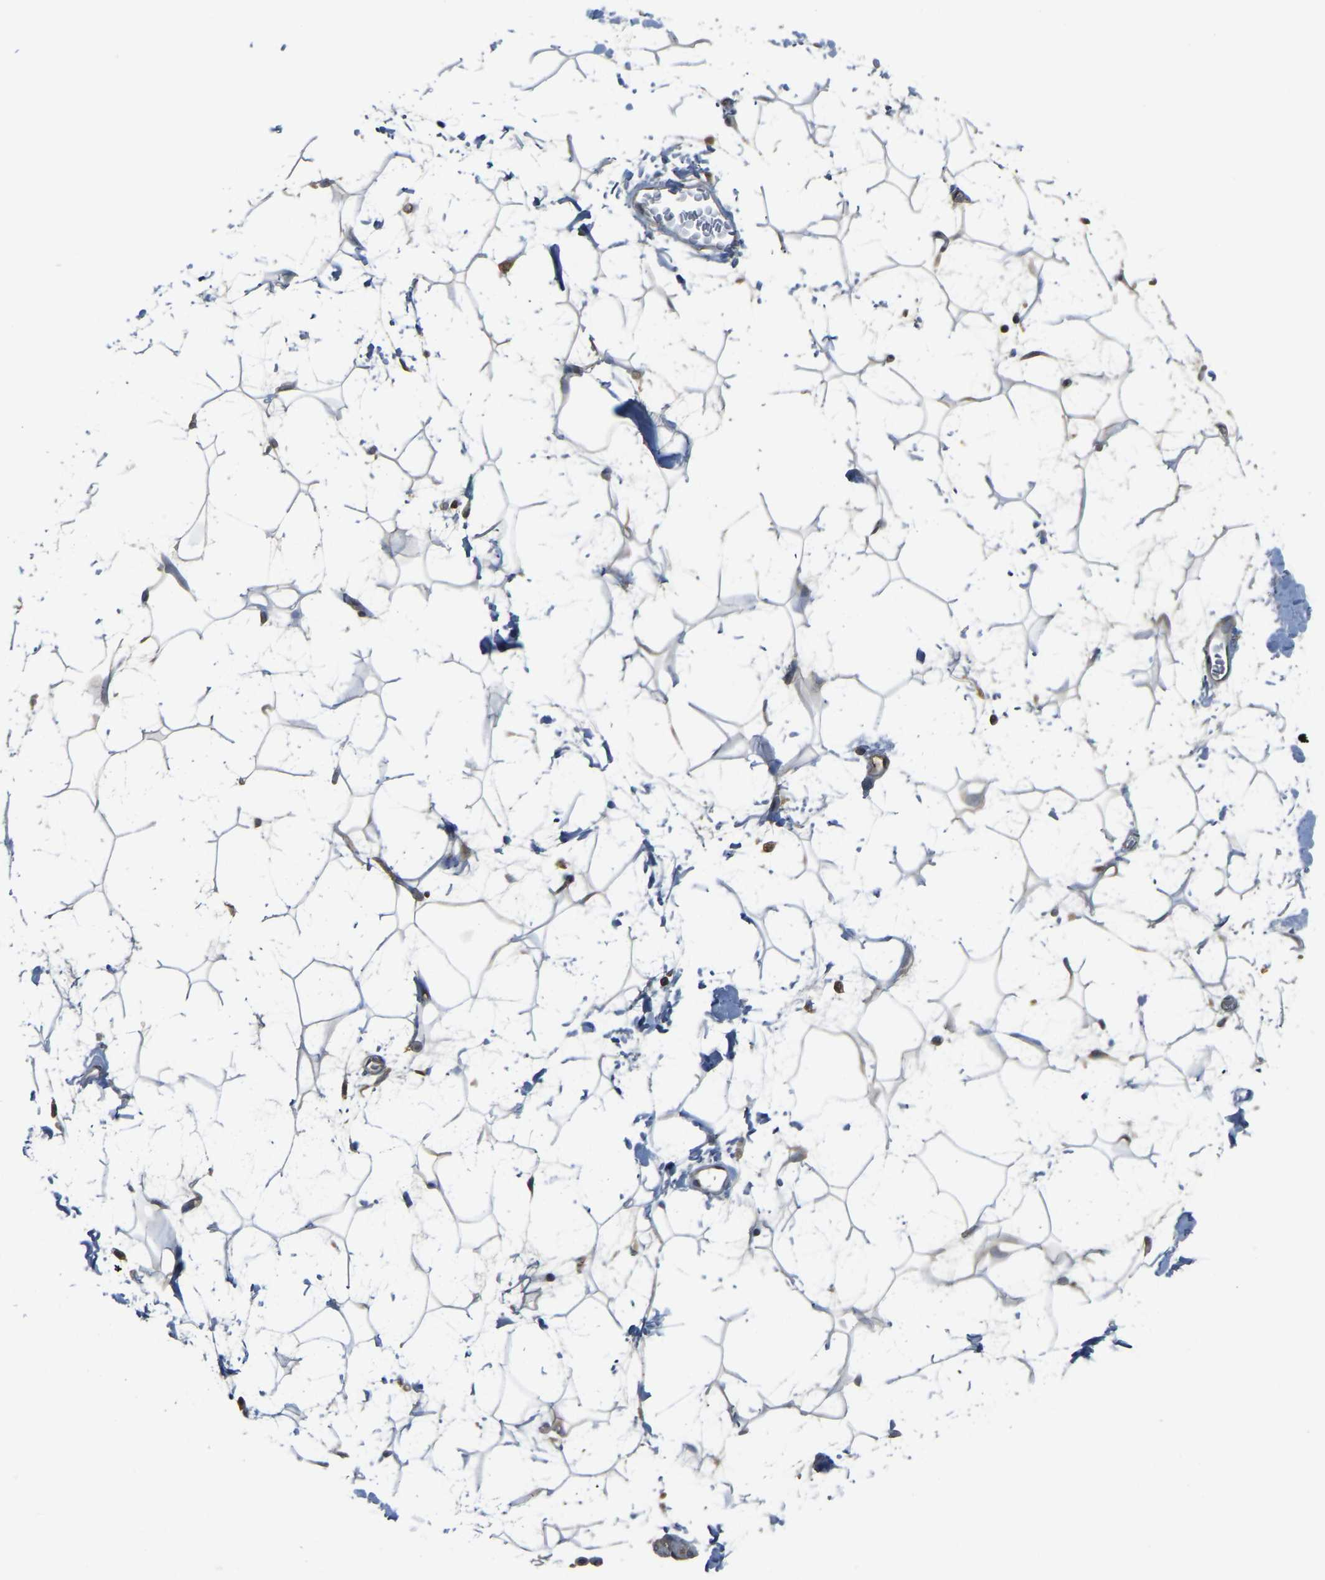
{"staining": {"intensity": "negative", "quantity": "none", "location": "none"}, "tissue": "adipose tissue", "cell_type": "Adipocytes", "image_type": "normal", "snomed": [{"axis": "morphology", "description": "Normal tissue, NOS"}, {"axis": "topography", "description": "Soft tissue"}], "caption": "Adipocytes are negative for brown protein staining in benign adipose tissue. Brightfield microscopy of immunohistochemistry stained with DAB (3,3'-diaminobenzidine) (brown) and hematoxylin (blue), captured at high magnification.", "gene": "AIMP1", "patient": {"sex": "male", "age": 72}}